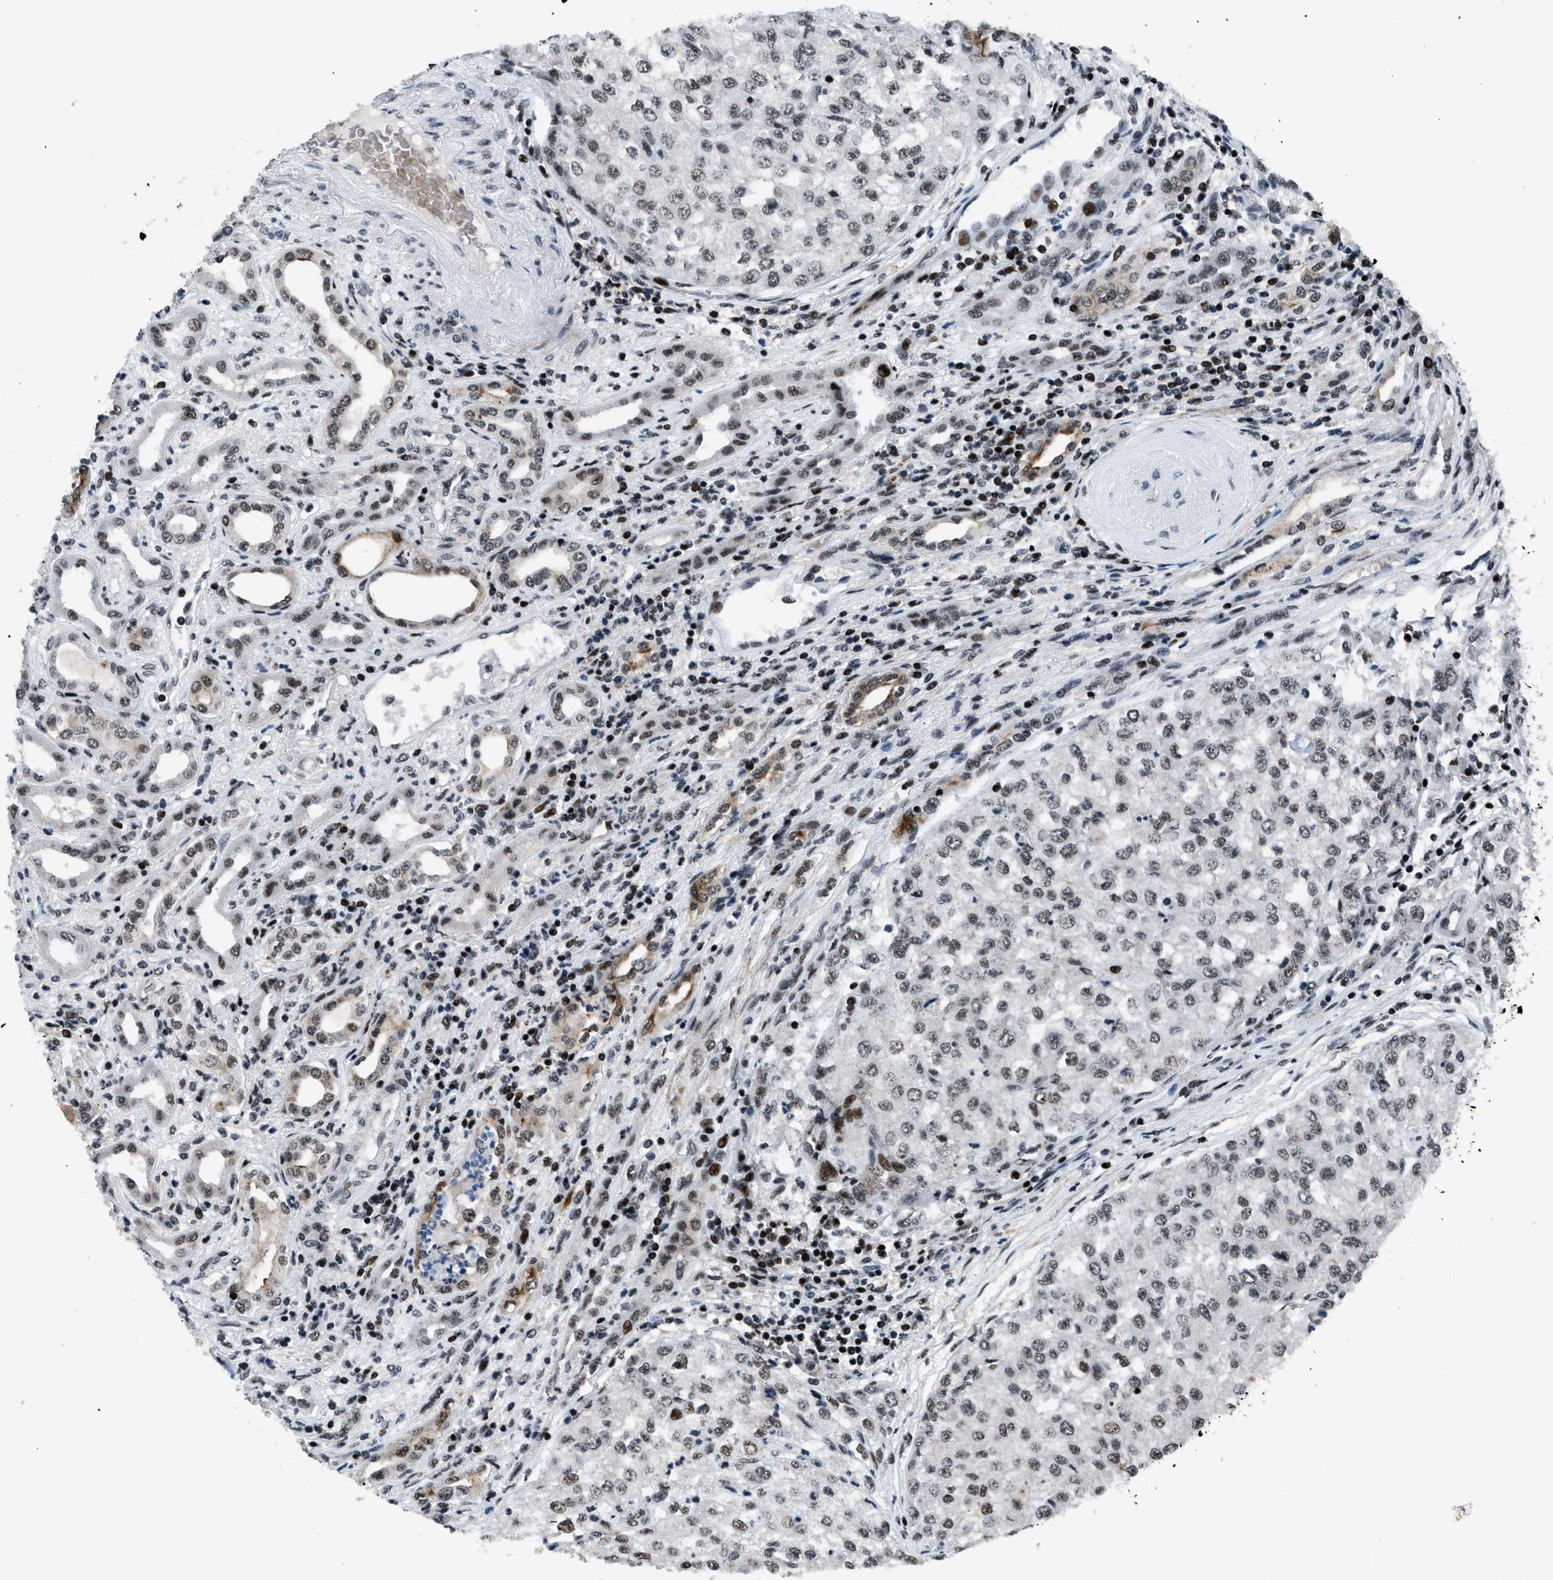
{"staining": {"intensity": "strong", "quantity": ">75%", "location": "nuclear"}, "tissue": "renal cancer", "cell_type": "Tumor cells", "image_type": "cancer", "snomed": [{"axis": "morphology", "description": "Adenocarcinoma, NOS"}, {"axis": "topography", "description": "Kidney"}], "caption": "Adenocarcinoma (renal) stained for a protein displays strong nuclear positivity in tumor cells.", "gene": "SMARCB1", "patient": {"sex": "female", "age": 54}}